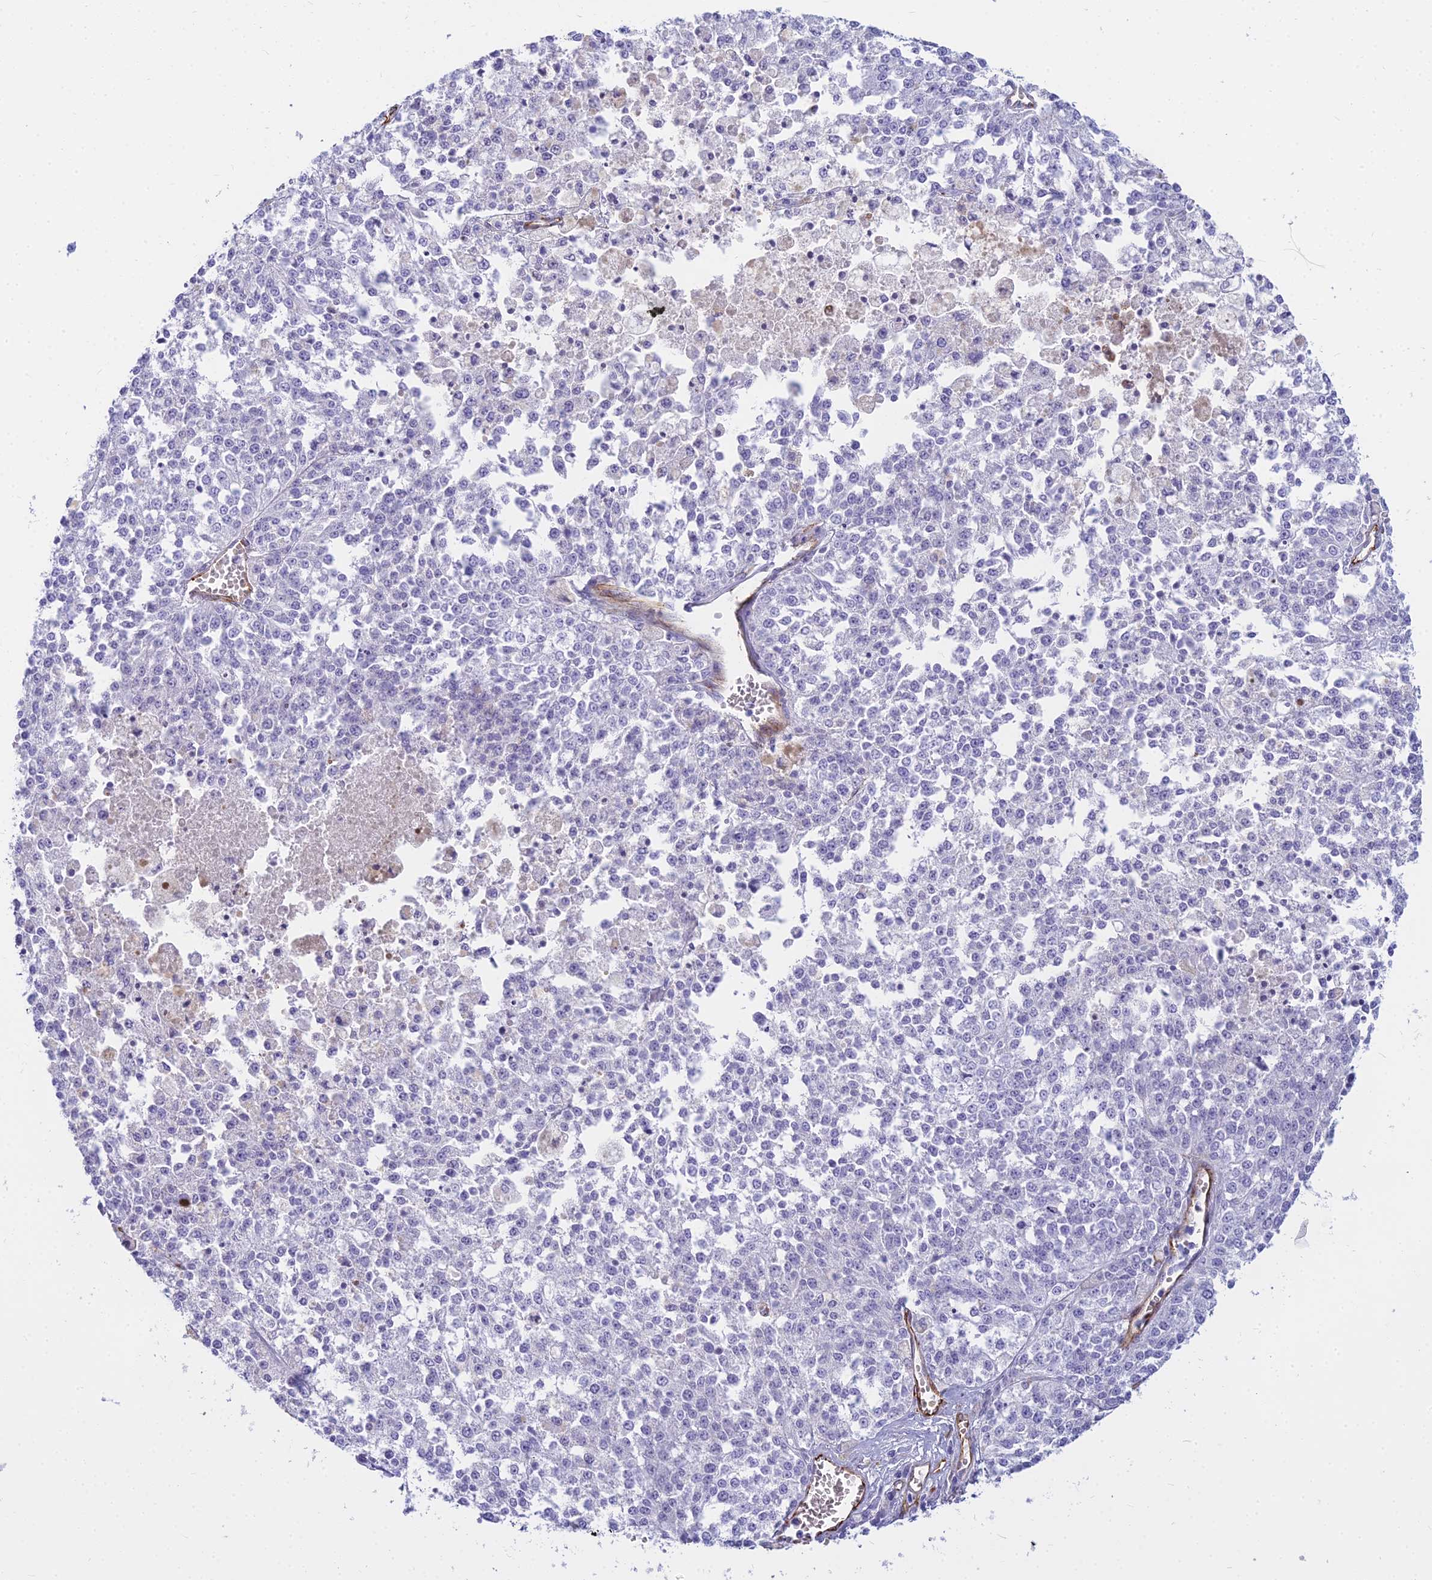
{"staining": {"intensity": "negative", "quantity": "none", "location": "none"}, "tissue": "melanoma", "cell_type": "Tumor cells", "image_type": "cancer", "snomed": [{"axis": "morphology", "description": "Malignant melanoma, NOS"}, {"axis": "topography", "description": "Skin"}], "caption": "High power microscopy histopathology image of an IHC photomicrograph of melanoma, revealing no significant expression in tumor cells. (Immunohistochemistry (ihc), brightfield microscopy, high magnification).", "gene": "EVI2A", "patient": {"sex": "female", "age": 64}}